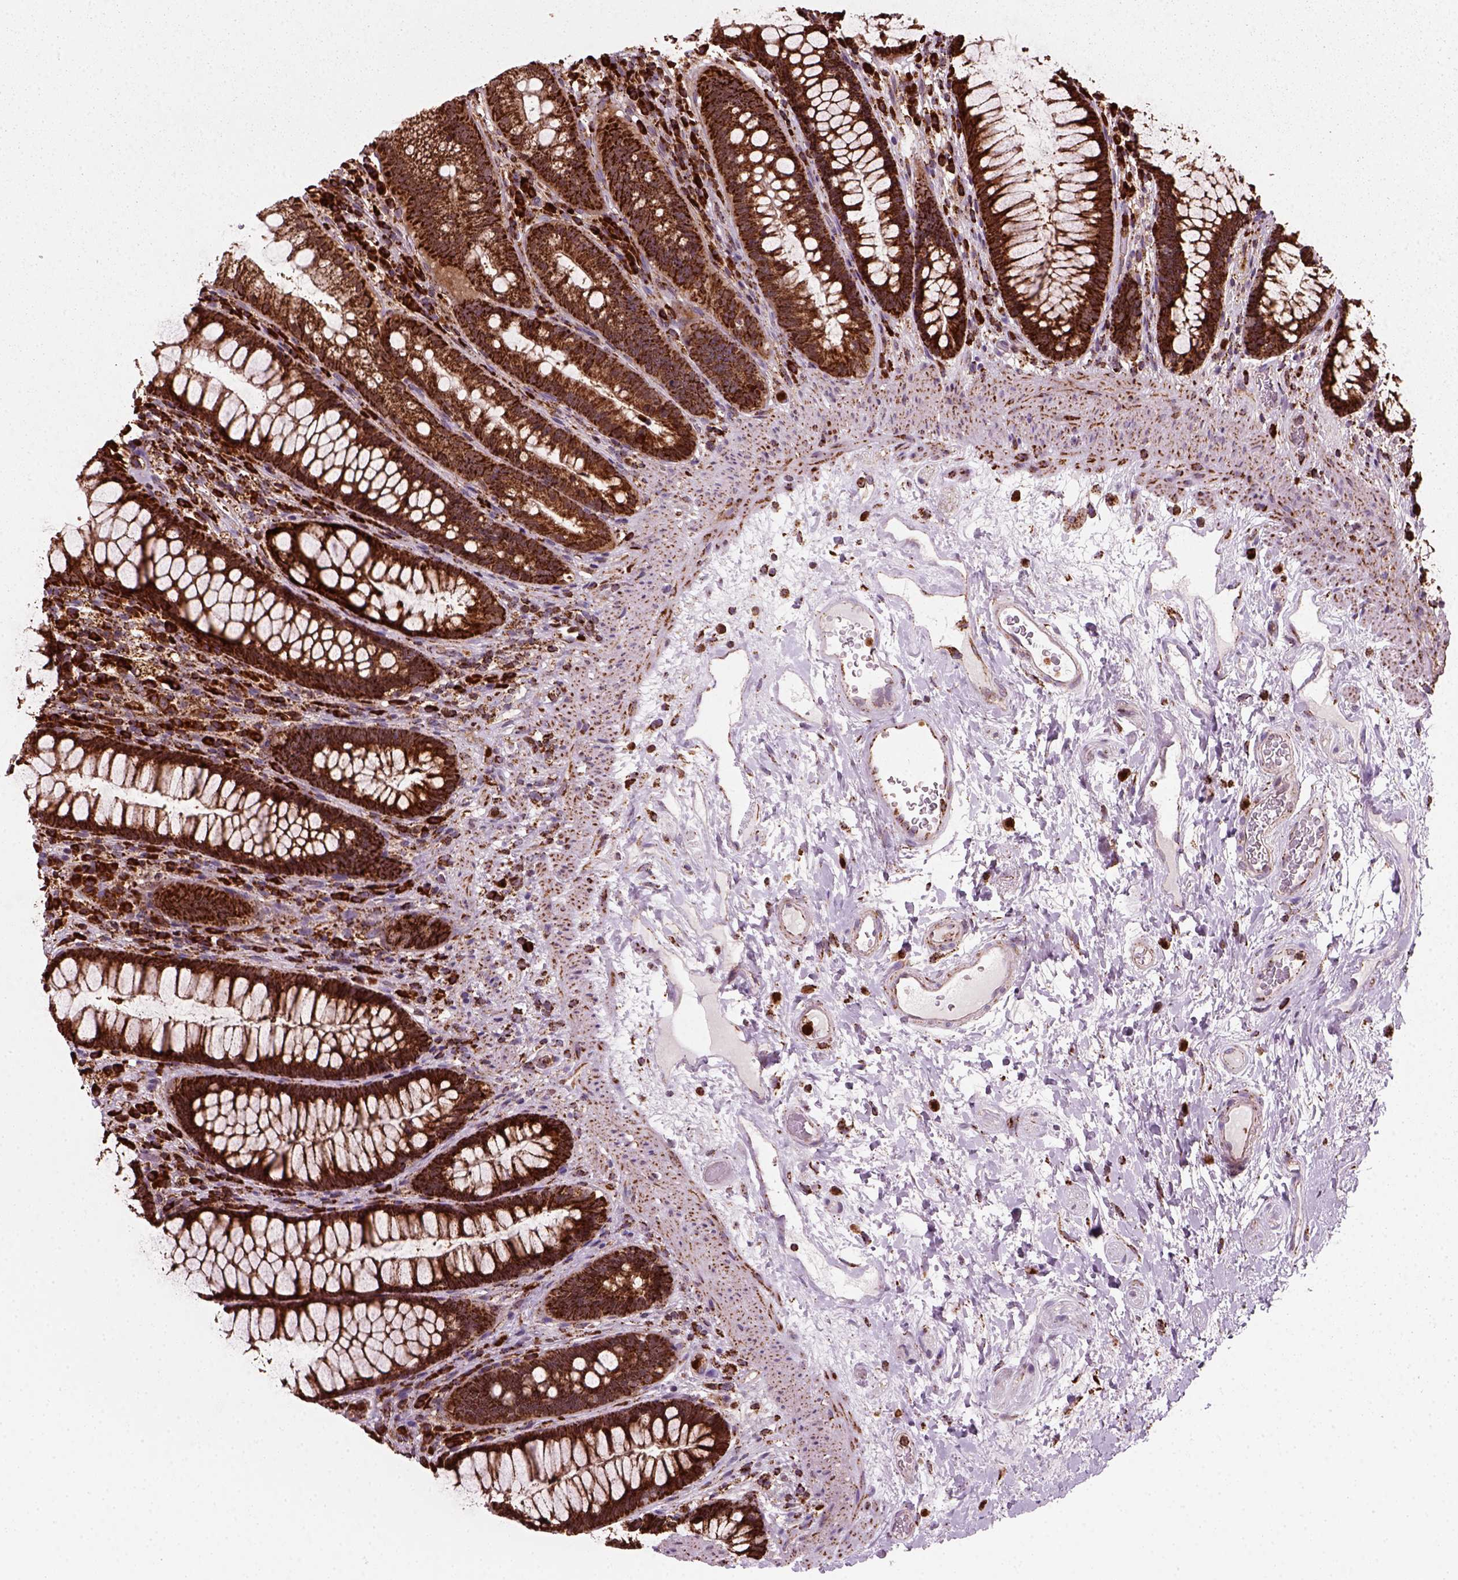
{"staining": {"intensity": "strong", "quantity": ">75%", "location": "cytoplasmic/membranous"}, "tissue": "rectum", "cell_type": "Glandular cells", "image_type": "normal", "snomed": [{"axis": "morphology", "description": "Normal tissue, NOS"}, {"axis": "topography", "description": "Rectum"}], "caption": "A high amount of strong cytoplasmic/membranous positivity is identified in approximately >75% of glandular cells in unremarkable rectum. (DAB (3,3'-diaminobenzidine) IHC with brightfield microscopy, high magnification).", "gene": "NUDT16L1", "patient": {"sex": "male", "age": 72}}